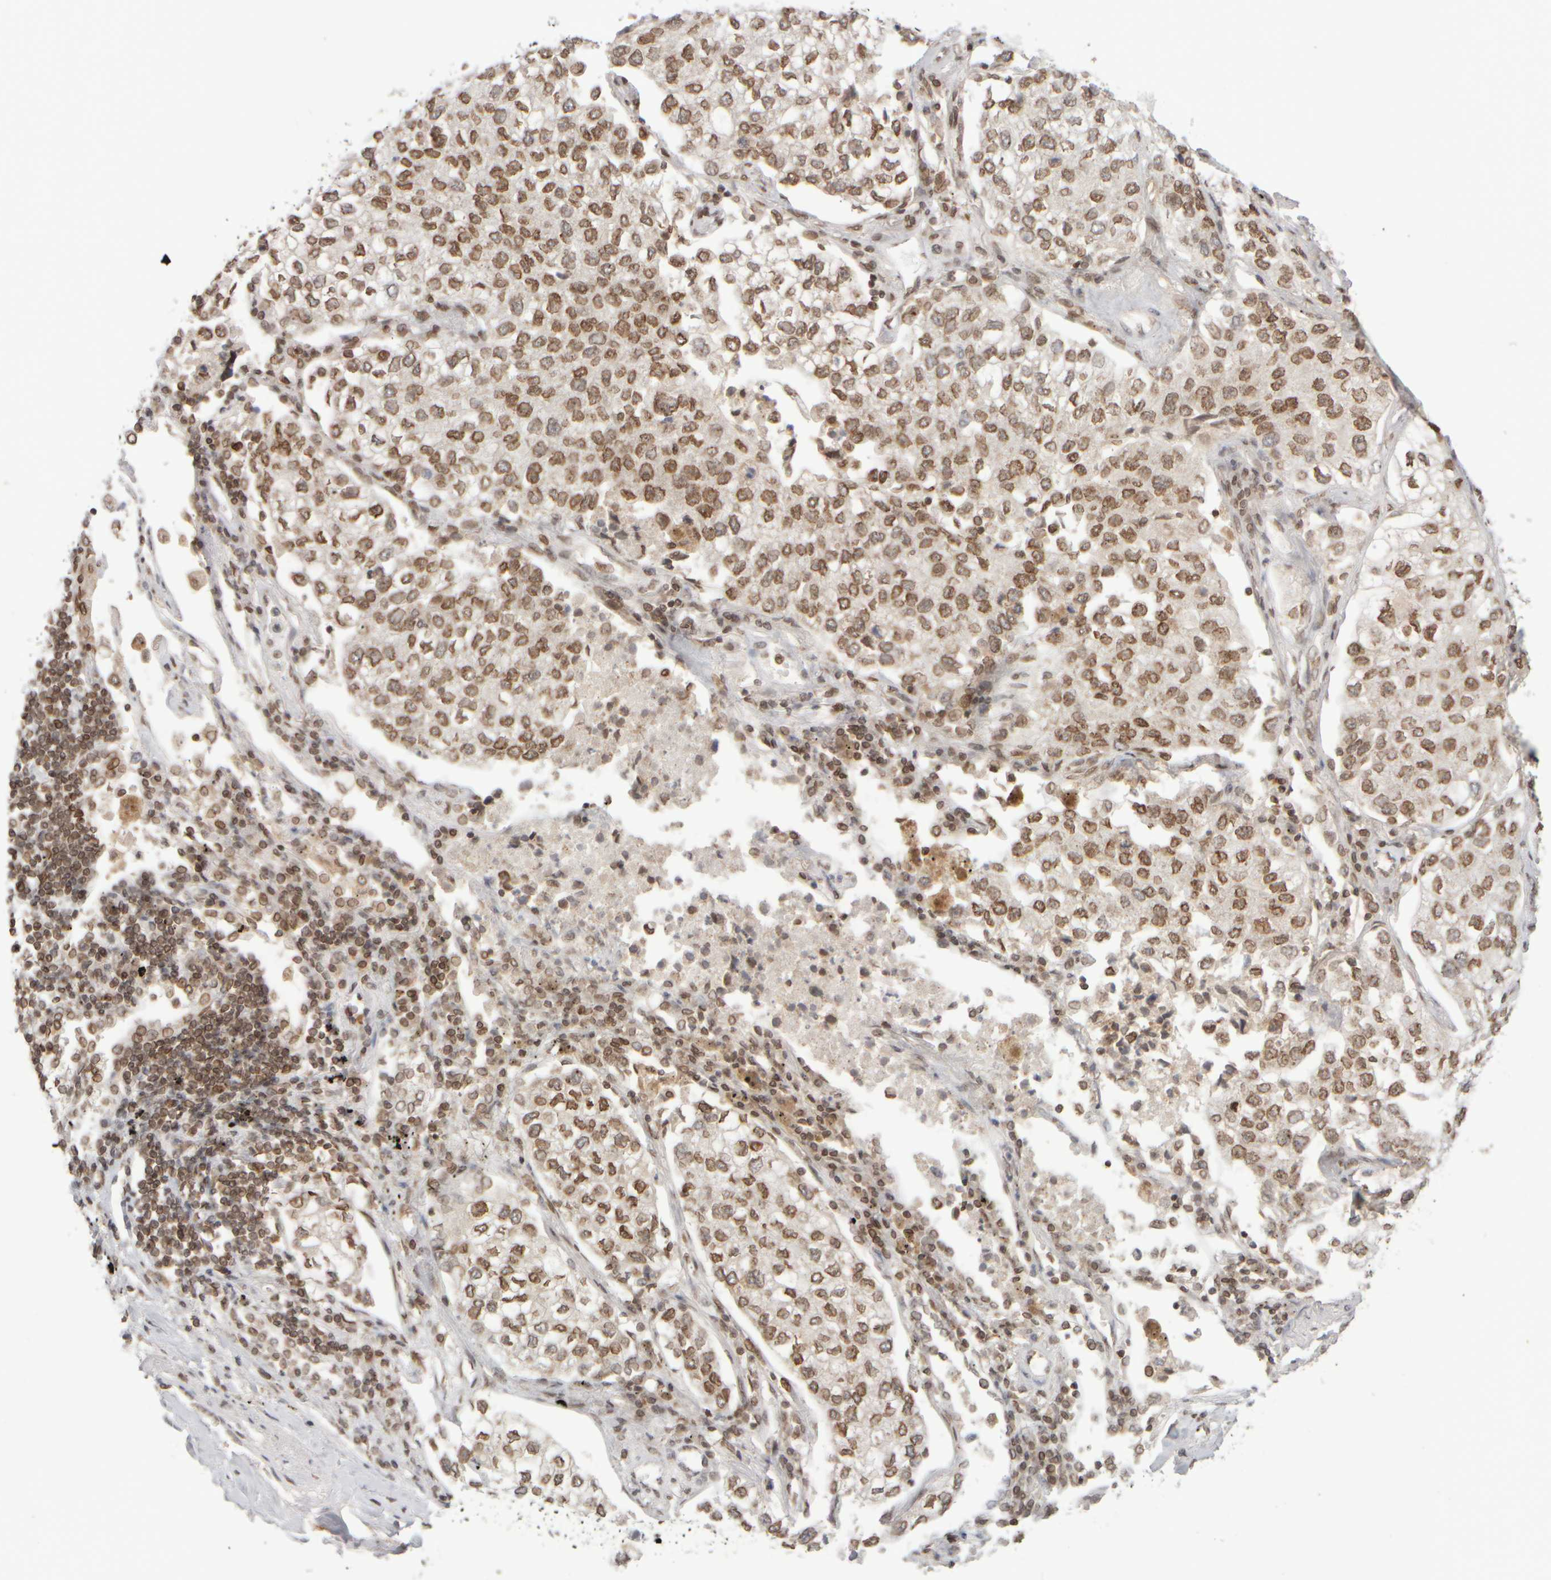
{"staining": {"intensity": "moderate", "quantity": ">75%", "location": "cytoplasmic/membranous,nuclear"}, "tissue": "lung cancer", "cell_type": "Tumor cells", "image_type": "cancer", "snomed": [{"axis": "morphology", "description": "Adenocarcinoma, NOS"}, {"axis": "topography", "description": "Lung"}], "caption": "Immunohistochemistry image of neoplastic tissue: lung cancer stained using immunohistochemistry demonstrates medium levels of moderate protein expression localized specifically in the cytoplasmic/membranous and nuclear of tumor cells, appearing as a cytoplasmic/membranous and nuclear brown color.", "gene": "ZC3HC1", "patient": {"sex": "male", "age": 63}}